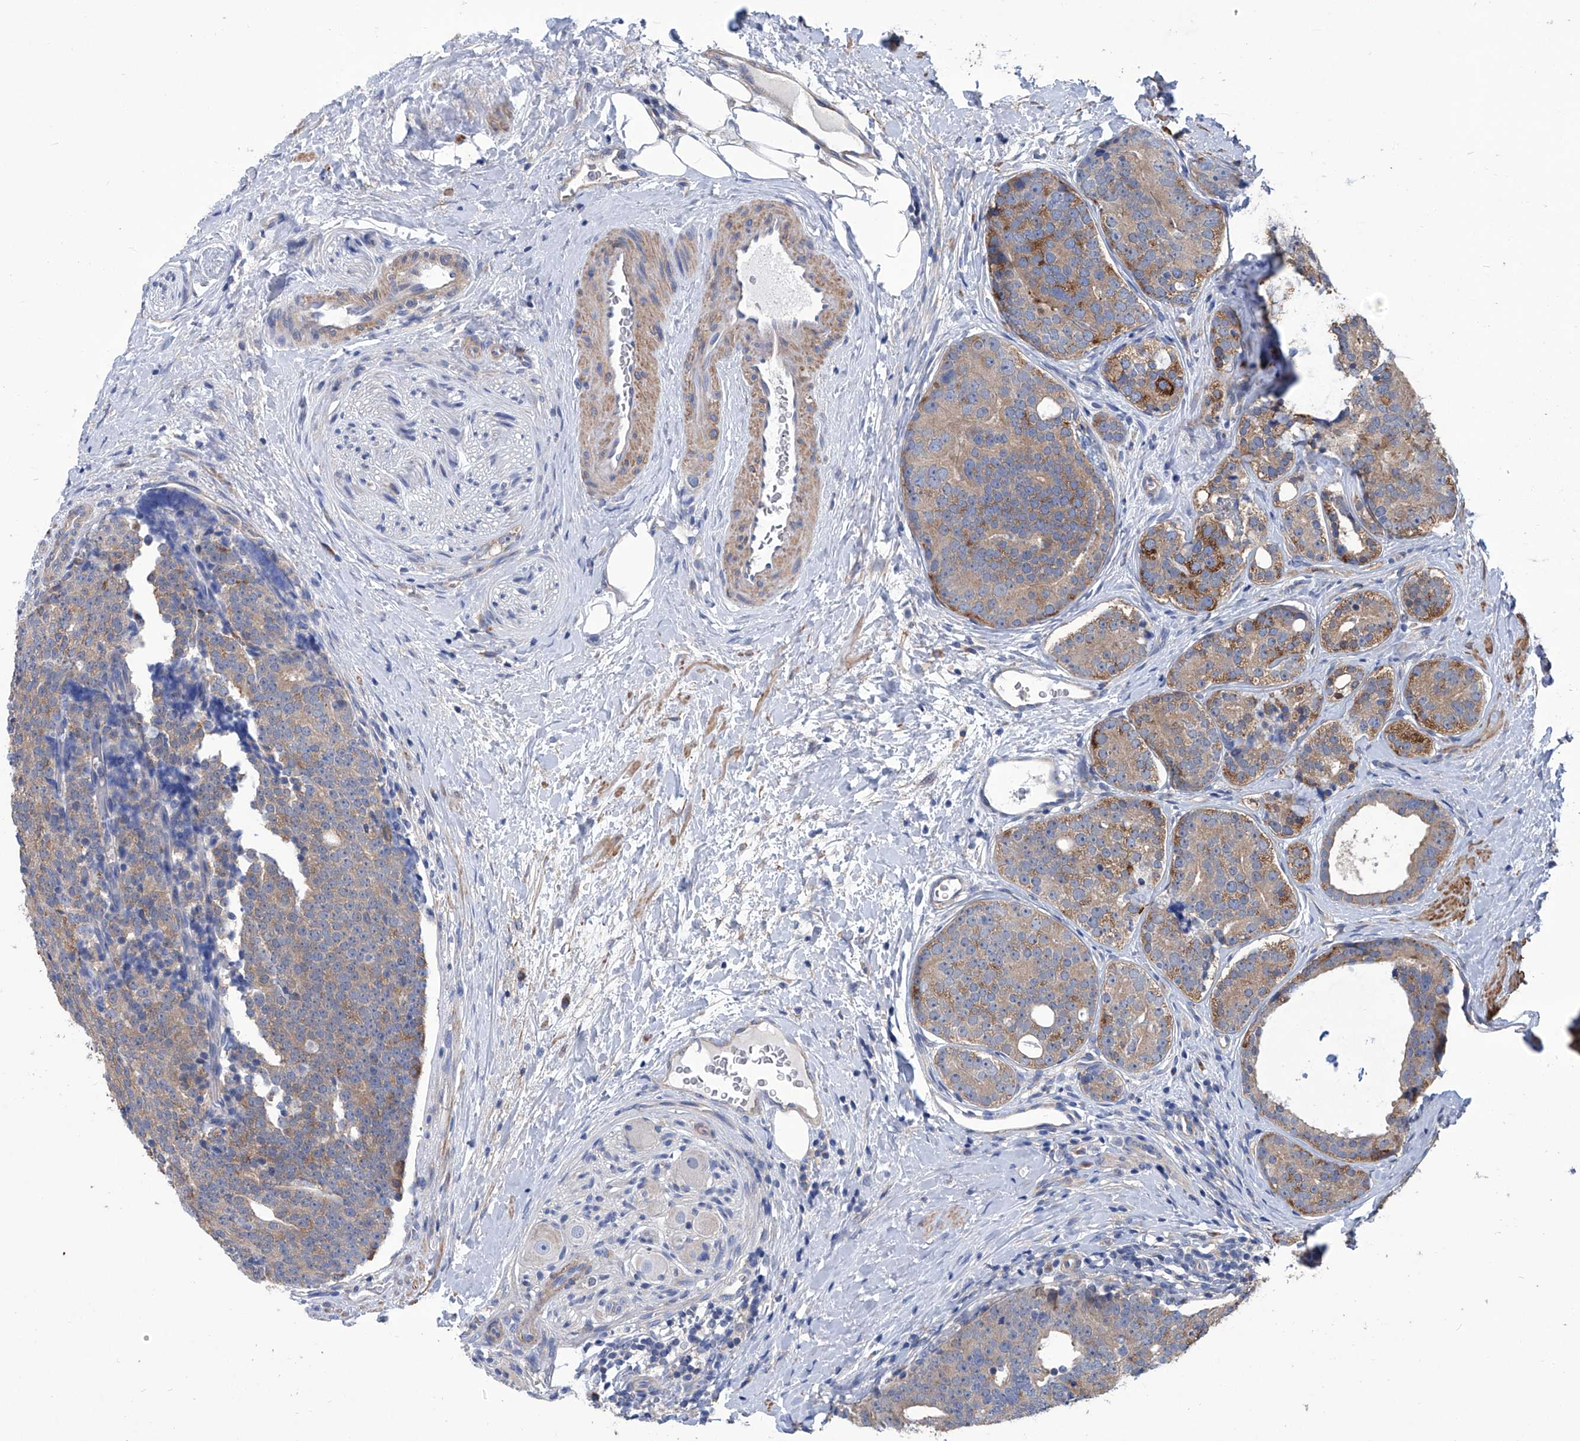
{"staining": {"intensity": "moderate", "quantity": "<25%", "location": "cytoplasmic/membranous"}, "tissue": "prostate cancer", "cell_type": "Tumor cells", "image_type": "cancer", "snomed": [{"axis": "morphology", "description": "Adenocarcinoma, High grade"}, {"axis": "topography", "description": "Prostate"}], "caption": "This is a micrograph of IHC staining of high-grade adenocarcinoma (prostate), which shows moderate expression in the cytoplasmic/membranous of tumor cells.", "gene": "SMS", "patient": {"sex": "male", "age": 56}}